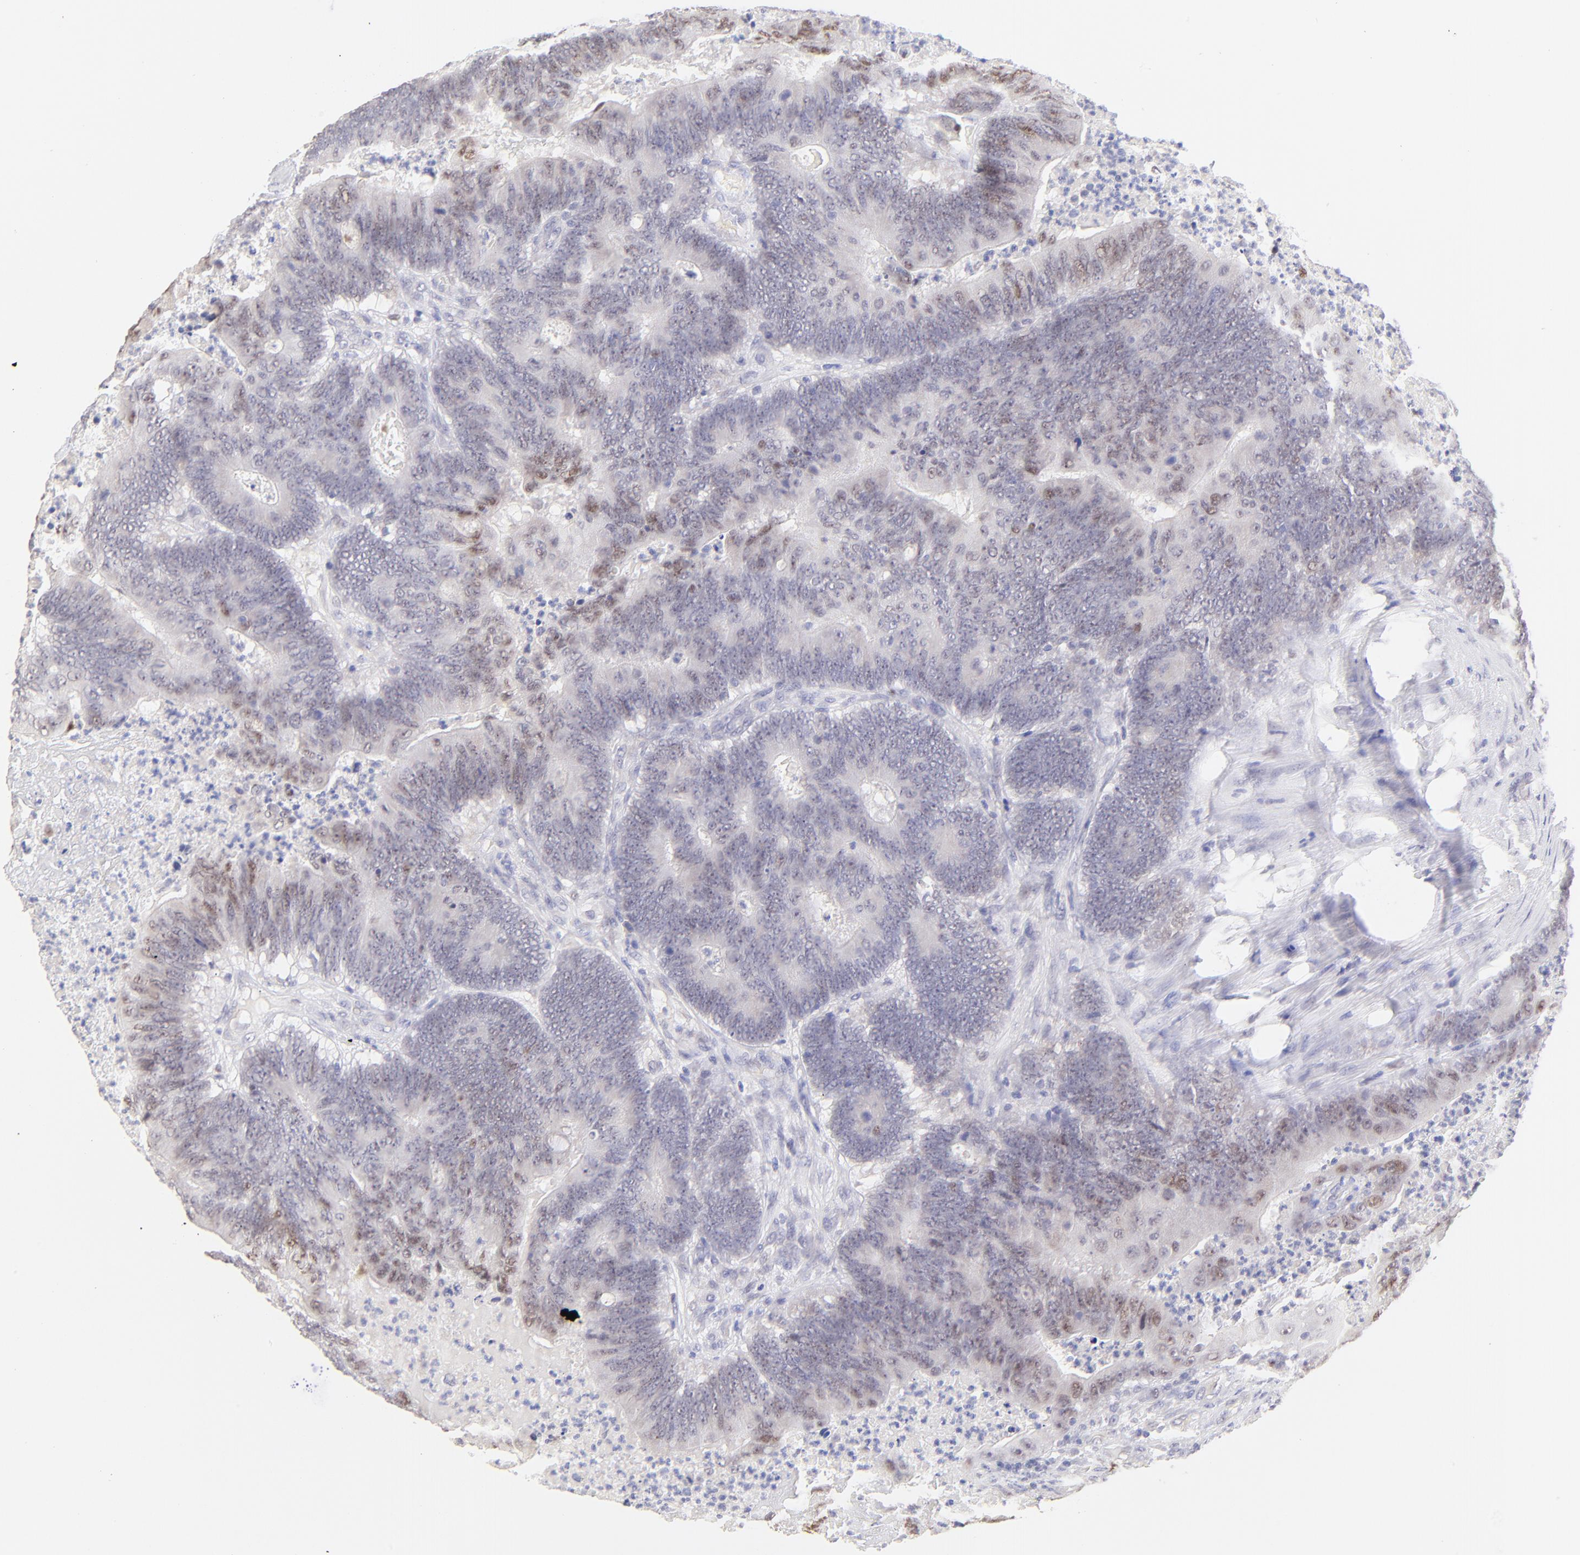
{"staining": {"intensity": "weak", "quantity": "<25%", "location": "nuclear"}, "tissue": "colorectal cancer", "cell_type": "Tumor cells", "image_type": "cancer", "snomed": [{"axis": "morphology", "description": "Adenocarcinoma, NOS"}, {"axis": "topography", "description": "Colon"}], "caption": "This is an immunohistochemistry (IHC) image of human colorectal cancer. There is no expression in tumor cells.", "gene": "KLF4", "patient": {"sex": "male", "age": 65}}